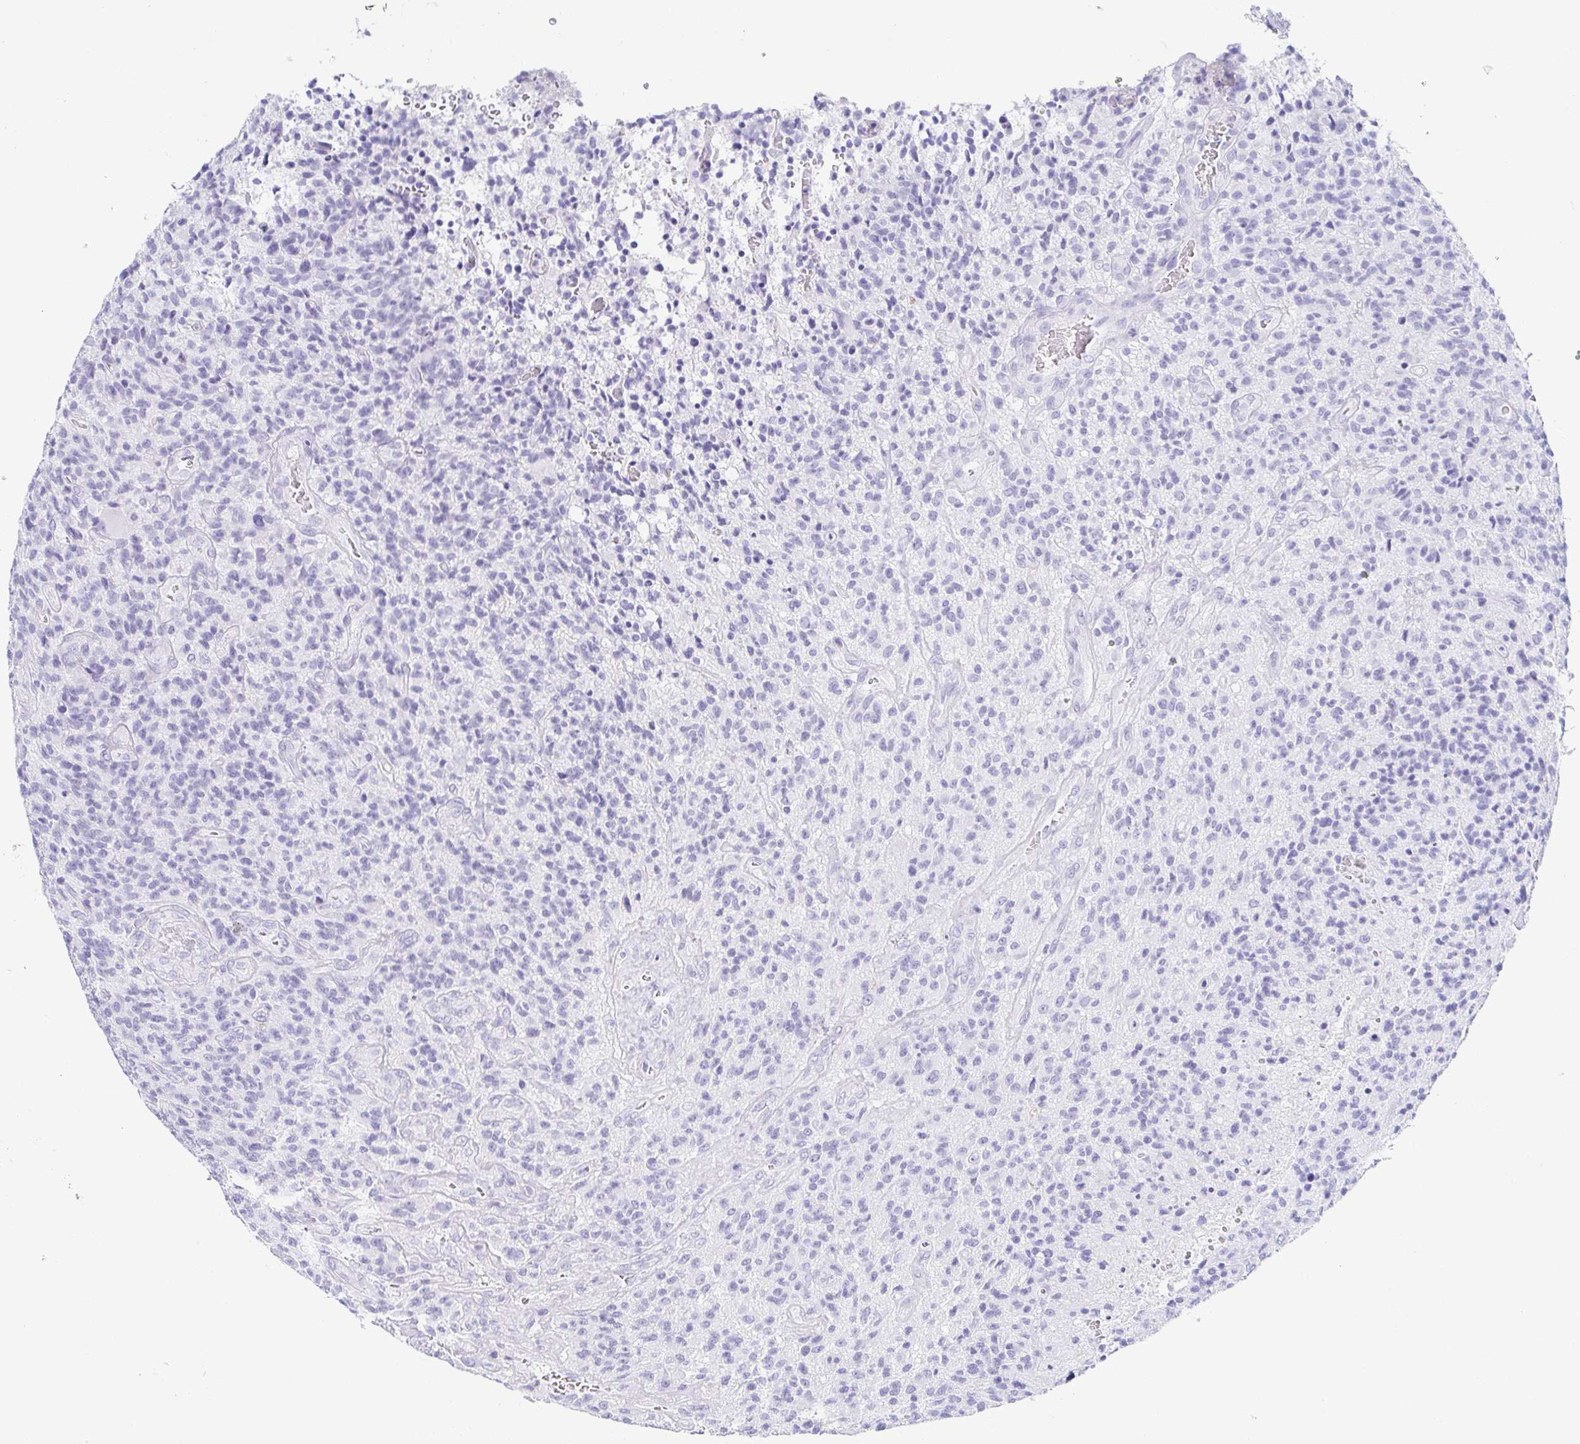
{"staining": {"intensity": "negative", "quantity": "none", "location": "none"}, "tissue": "glioma", "cell_type": "Tumor cells", "image_type": "cancer", "snomed": [{"axis": "morphology", "description": "Glioma, malignant, High grade"}, {"axis": "topography", "description": "Brain"}], "caption": "This is a image of immunohistochemistry (IHC) staining of glioma, which shows no expression in tumor cells. Brightfield microscopy of immunohistochemistry stained with DAB (3,3'-diaminobenzidine) (brown) and hematoxylin (blue), captured at high magnification.", "gene": "ZG16B", "patient": {"sex": "male", "age": 76}}